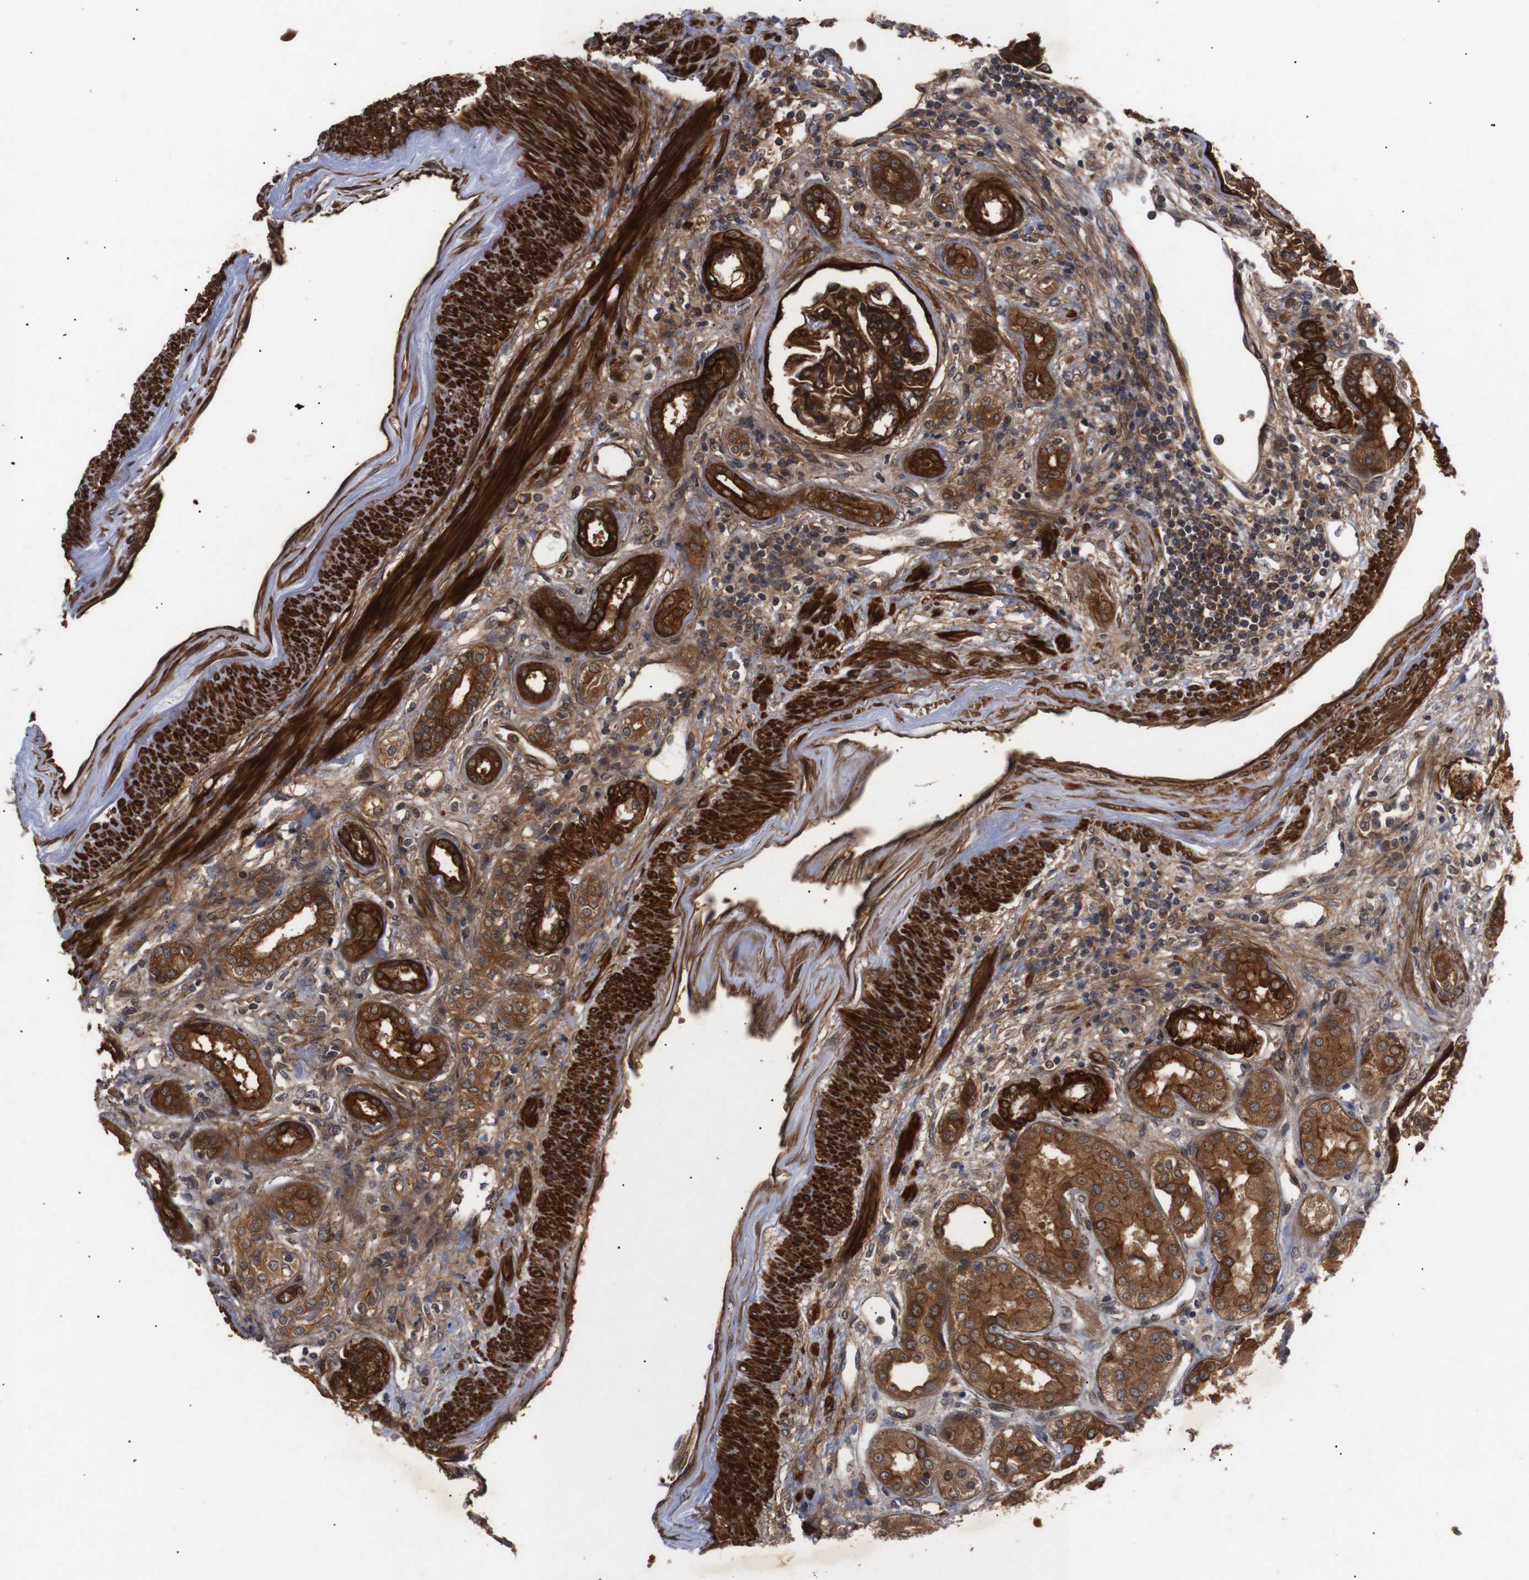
{"staining": {"intensity": "strong", "quantity": ">75%", "location": "cytoplasmic/membranous"}, "tissue": "kidney", "cell_type": "Cells in glomeruli", "image_type": "normal", "snomed": [{"axis": "morphology", "description": "Normal tissue, NOS"}, {"axis": "topography", "description": "Kidney"}], "caption": "The immunohistochemical stain labels strong cytoplasmic/membranous staining in cells in glomeruli of unremarkable kidney.", "gene": "PAWR", "patient": {"sex": "male", "age": 59}}